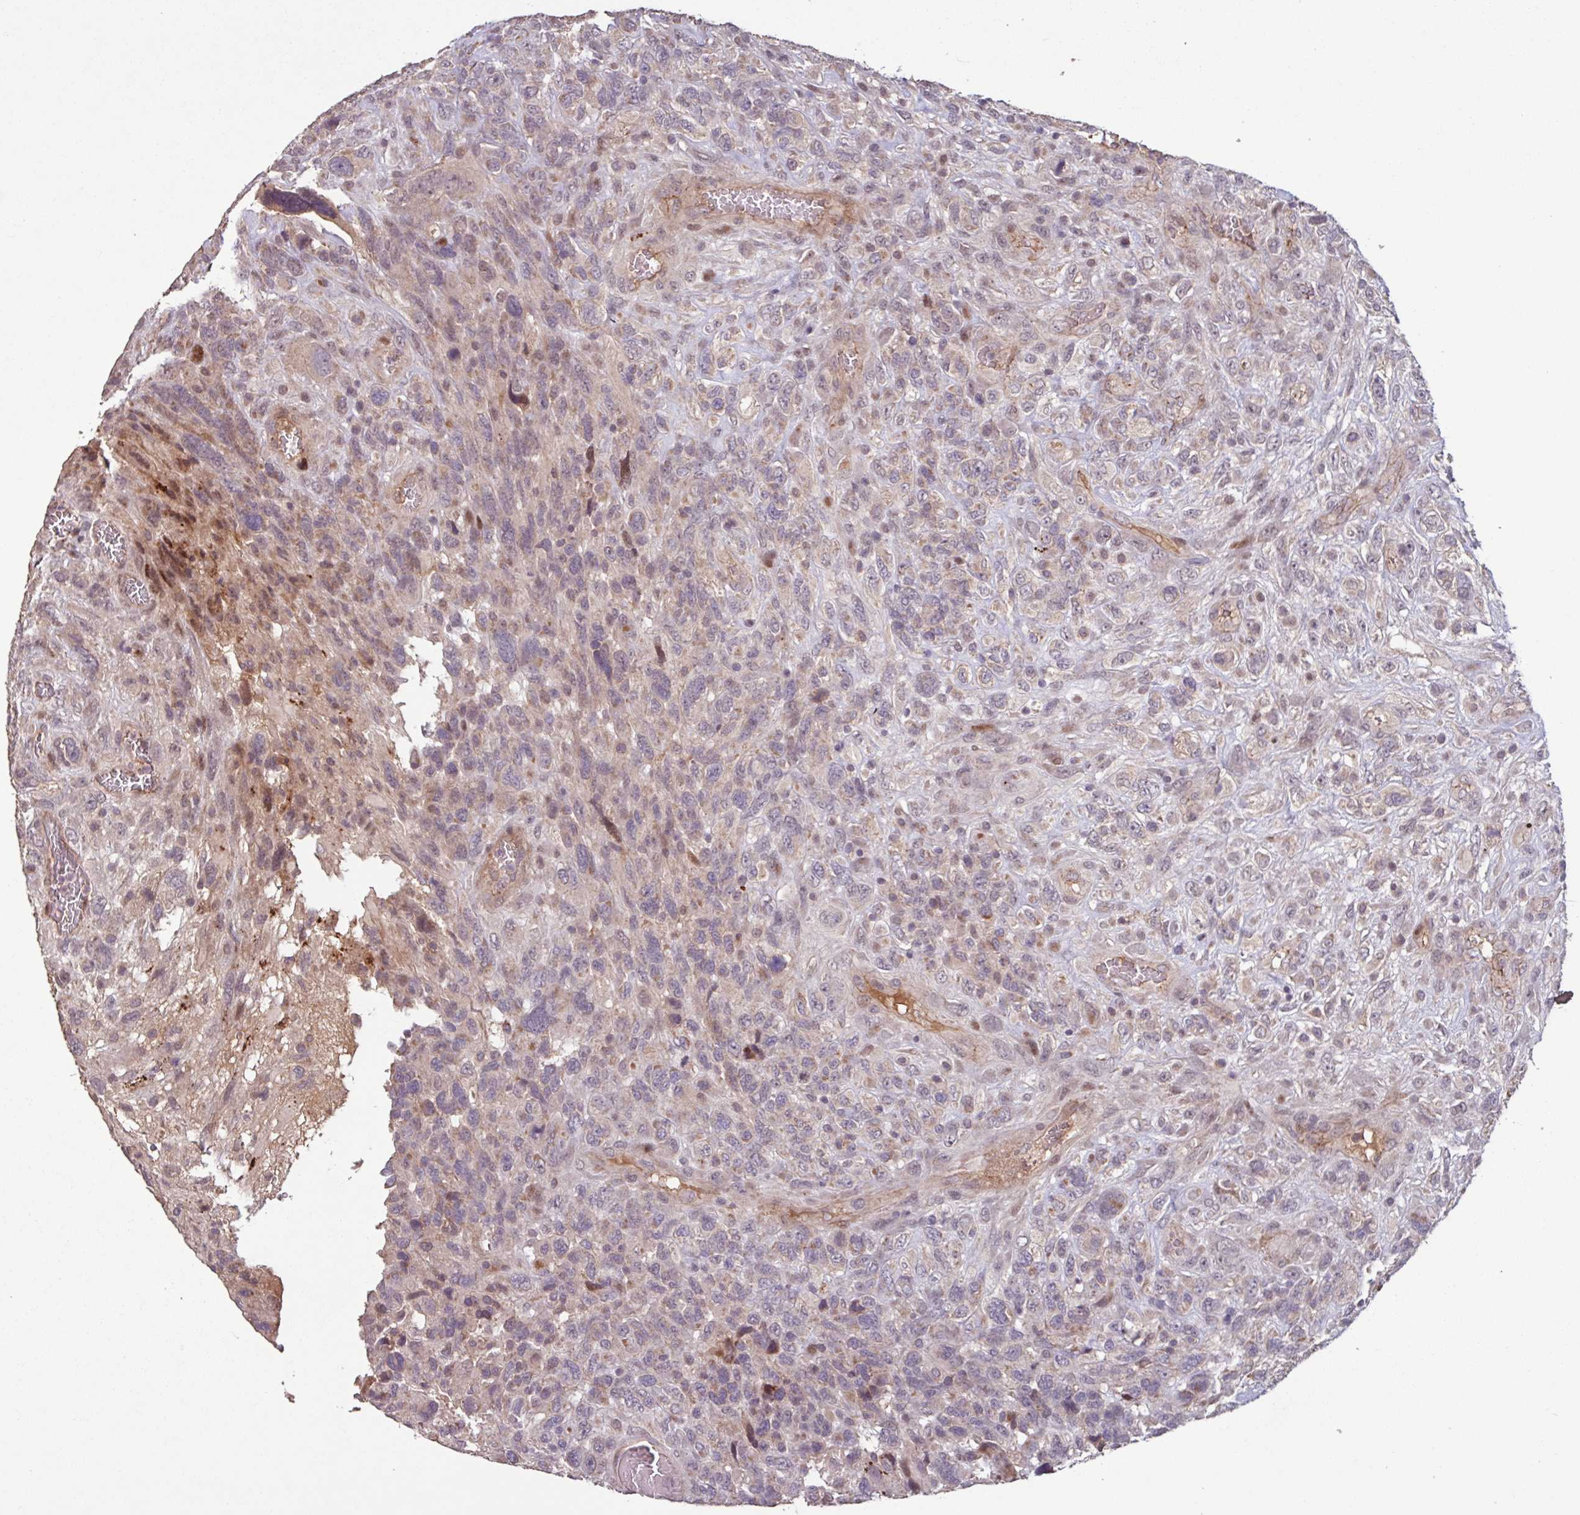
{"staining": {"intensity": "weak", "quantity": "<25%", "location": "cytoplasmic/membranous"}, "tissue": "glioma", "cell_type": "Tumor cells", "image_type": "cancer", "snomed": [{"axis": "morphology", "description": "Glioma, malignant, High grade"}, {"axis": "topography", "description": "Brain"}], "caption": "IHC histopathology image of neoplastic tissue: human high-grade glioma (malignant) stained with DAB shows no significant protein expression in tumor cells.", "gene": "TMEM88", "patient": {"sex": "male", "age": 61}}